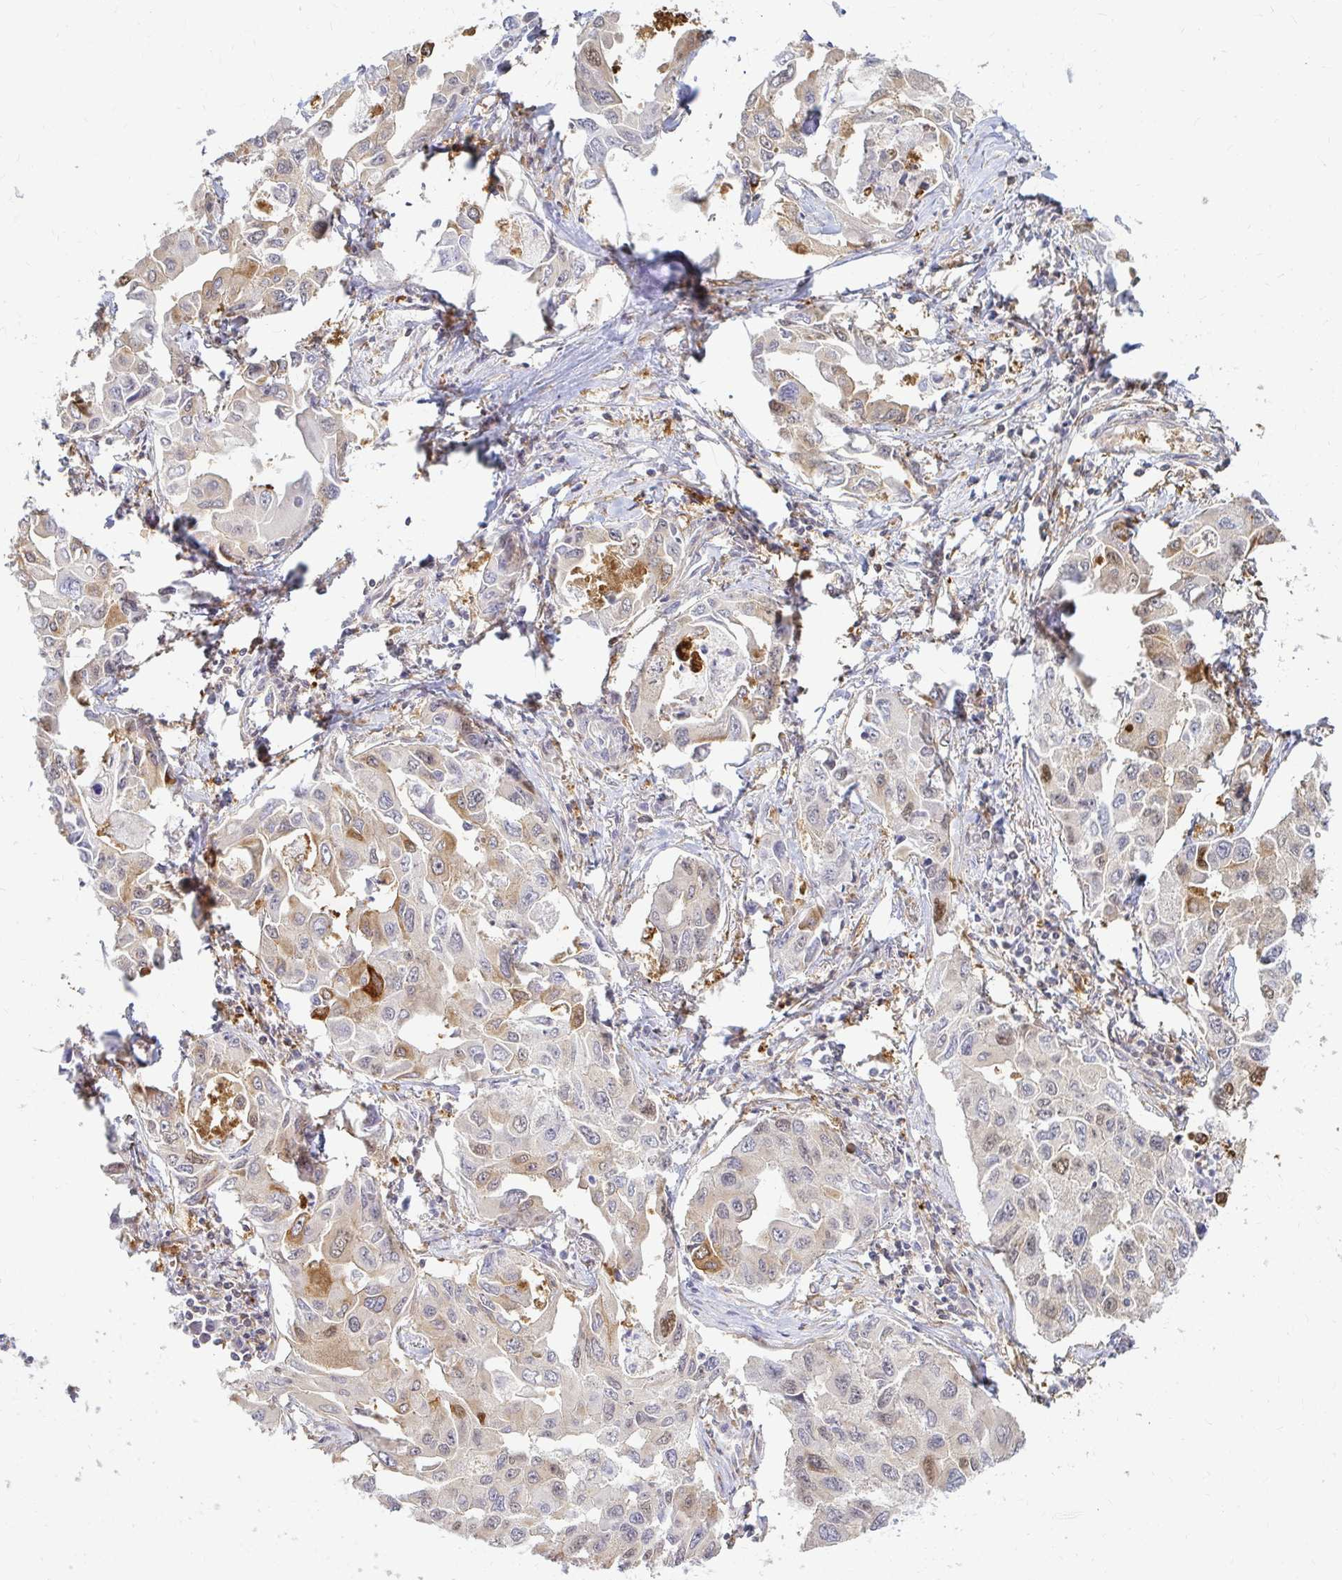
{"staining": {"intensity": "weak", "quantity": "<25%", "location": "cytoplasmic/membranous"}, "tissue": "lung cancer", "cell_type": "Tumor cells", "image_type": "cancer", "snomed": [{"axis": "morphology", "description": "Adenocarcinoma, NOS"}, {"axis": "topography", "description": "Lung"}], "caption": "Image shows no protein expression in tumor cells of lung cancer (adenocarcinoma) tissue.", "gene": "CAST", "patient": {"sex": "male", "age": 64}}